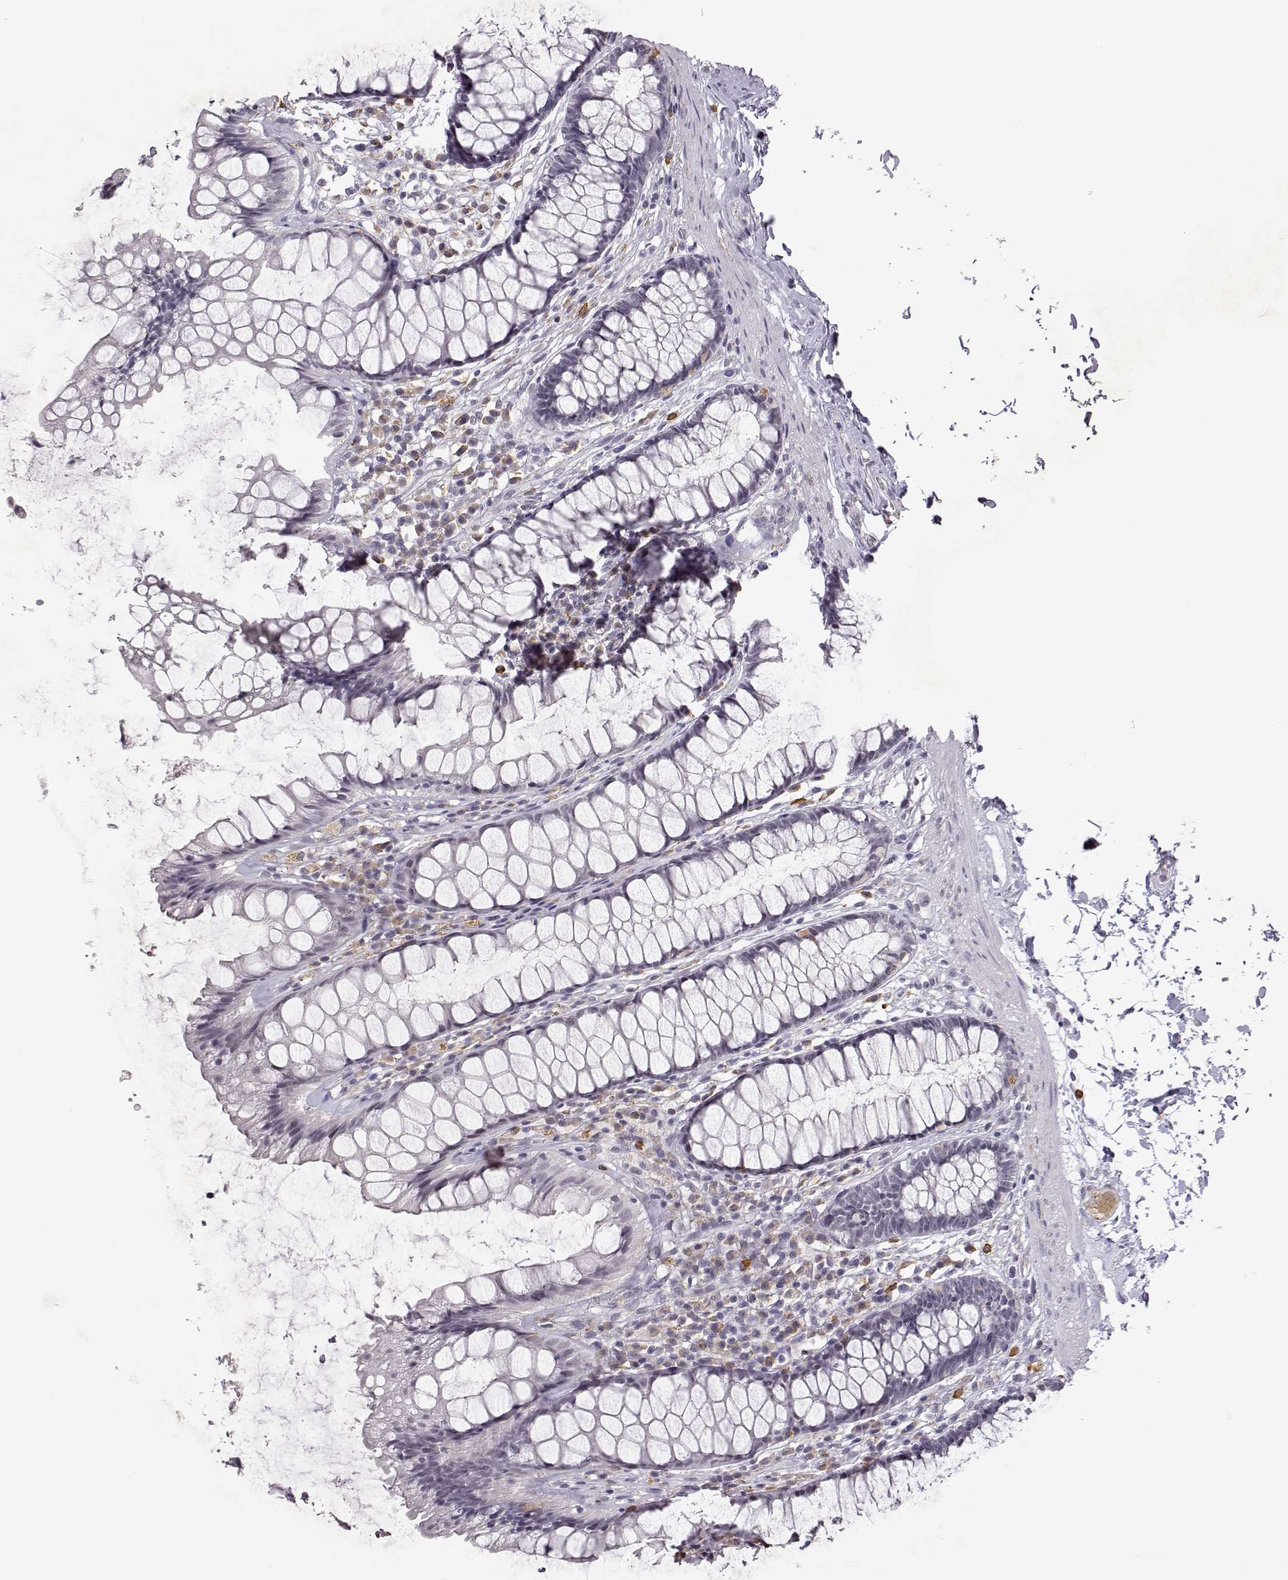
{"staining": {"intensity": "negative", "quantity": "none", "location": "none"}, "tissue": "rectum", "cell_type": "Glandular cells", "image_type": "normal", "snomed": [{"axis": "morphology", "description": "Normal tissue, NOS"}, {"axis": "topography", "description": "Rectum"}], "caption": "The immunohistochemistry micrograph has no significant positivity in glandular cells of rectum. The staining was performed using DAB (3,3'-diaminobenzidine) to visualize the protein expression in brown, while the nuclei were stained in blue with hematoxylin (Magnification: 20x).", "gene": "VGF", "patient": {"sex": "male", "age": 72}}